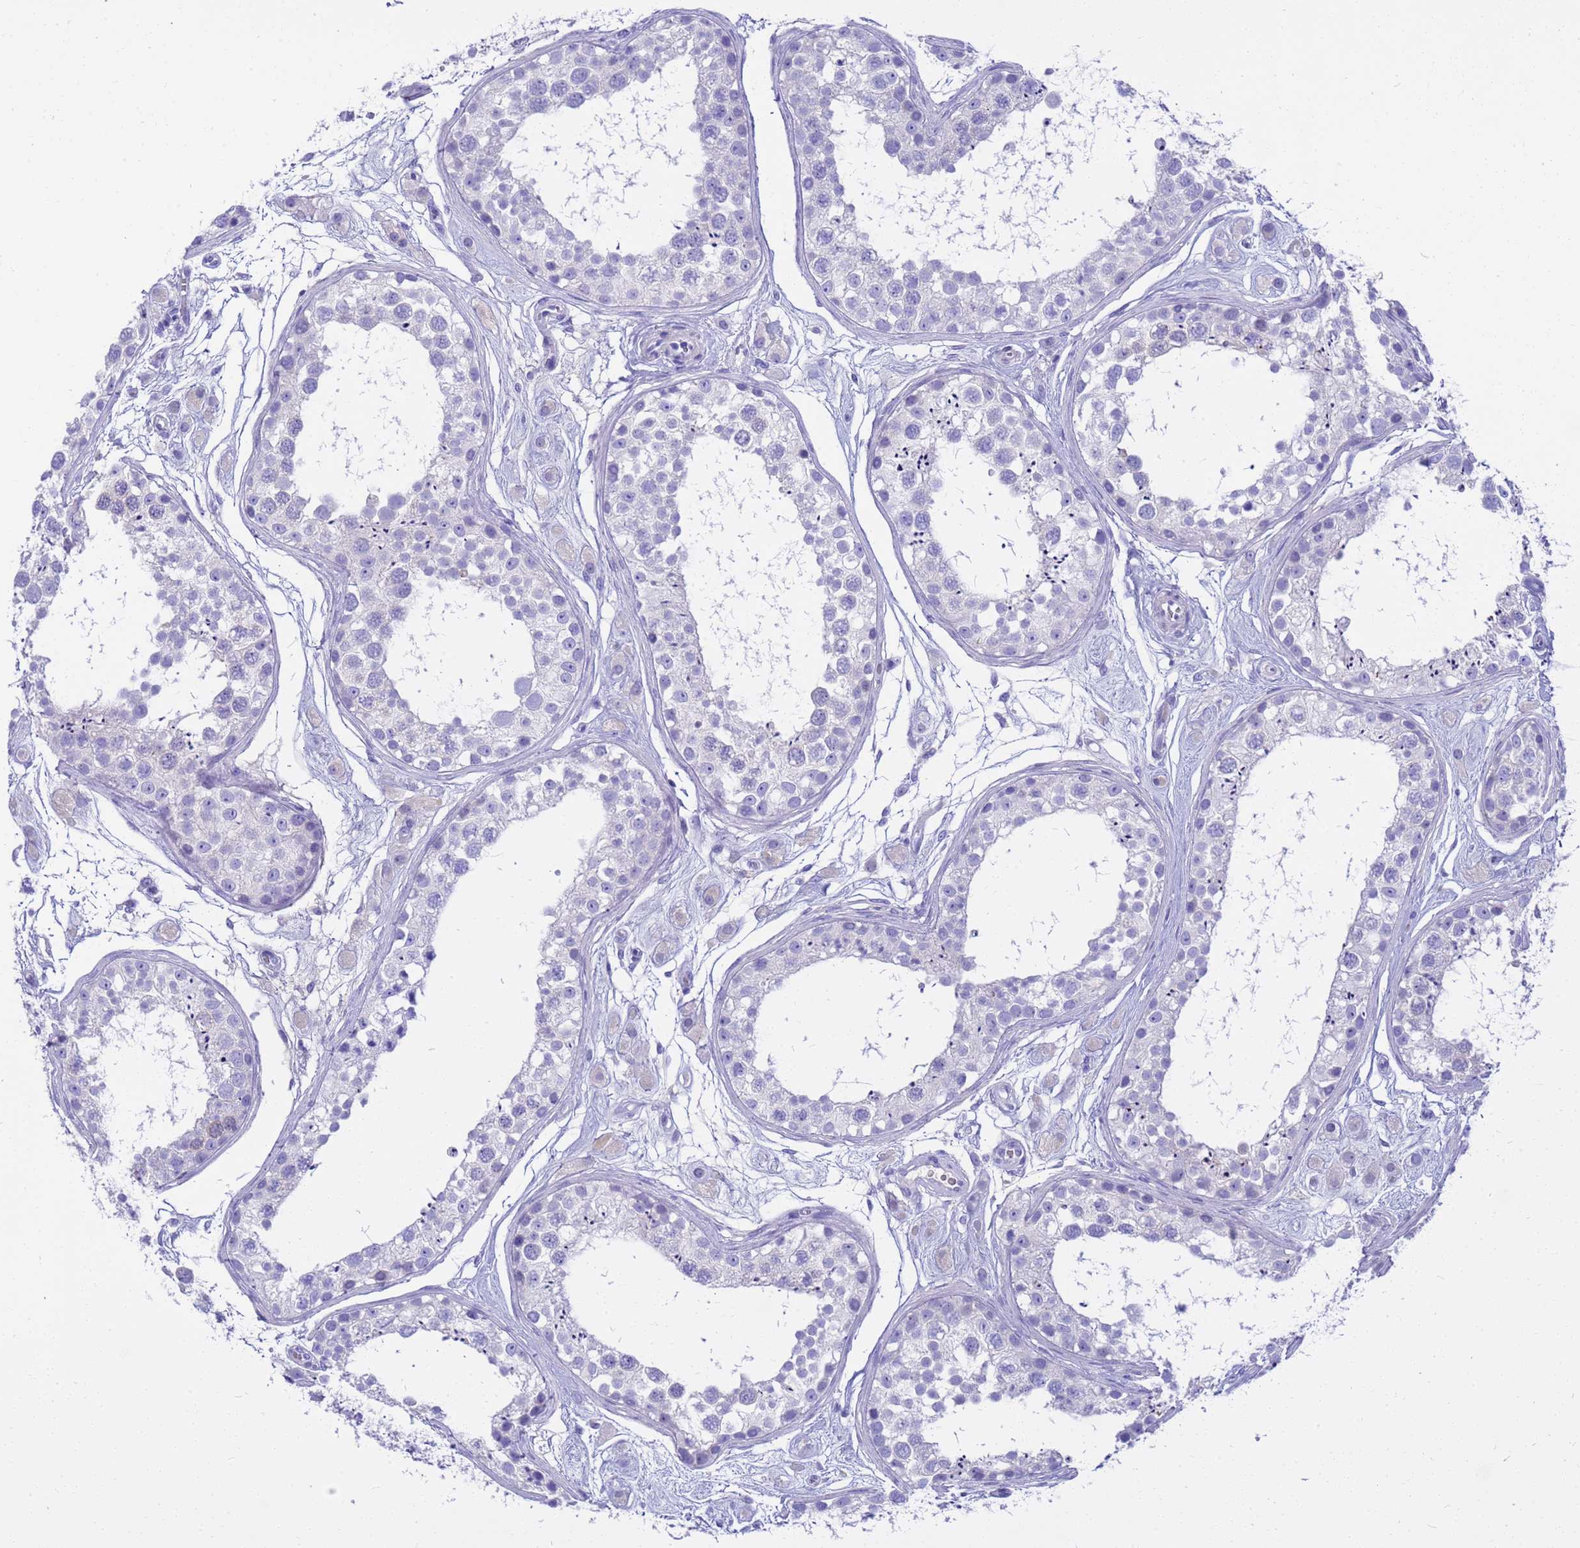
{"staining": {"intensity": "negative", "quantity": "none", "location": "none"}, "tissue": "testis", "cell_type": "Cells in seminiferous ducts", "image_type": "normal", "snomed": [{"axis": "morphology", "description": "Normal tissue, NOS"}, {"axis": "topography", "description": "Testis"}], "caption": "There is no significant expression in cells in seminiferous ducts of testis. (Stains: DAB (3,3'-diaminobenzidine) immunohistochemistry with hematoxylin counter stain, Microscopy: brightfield microscopy at high magnification).", "gene": "SYCN", "patient": {"sex": "male", "age": 25}}